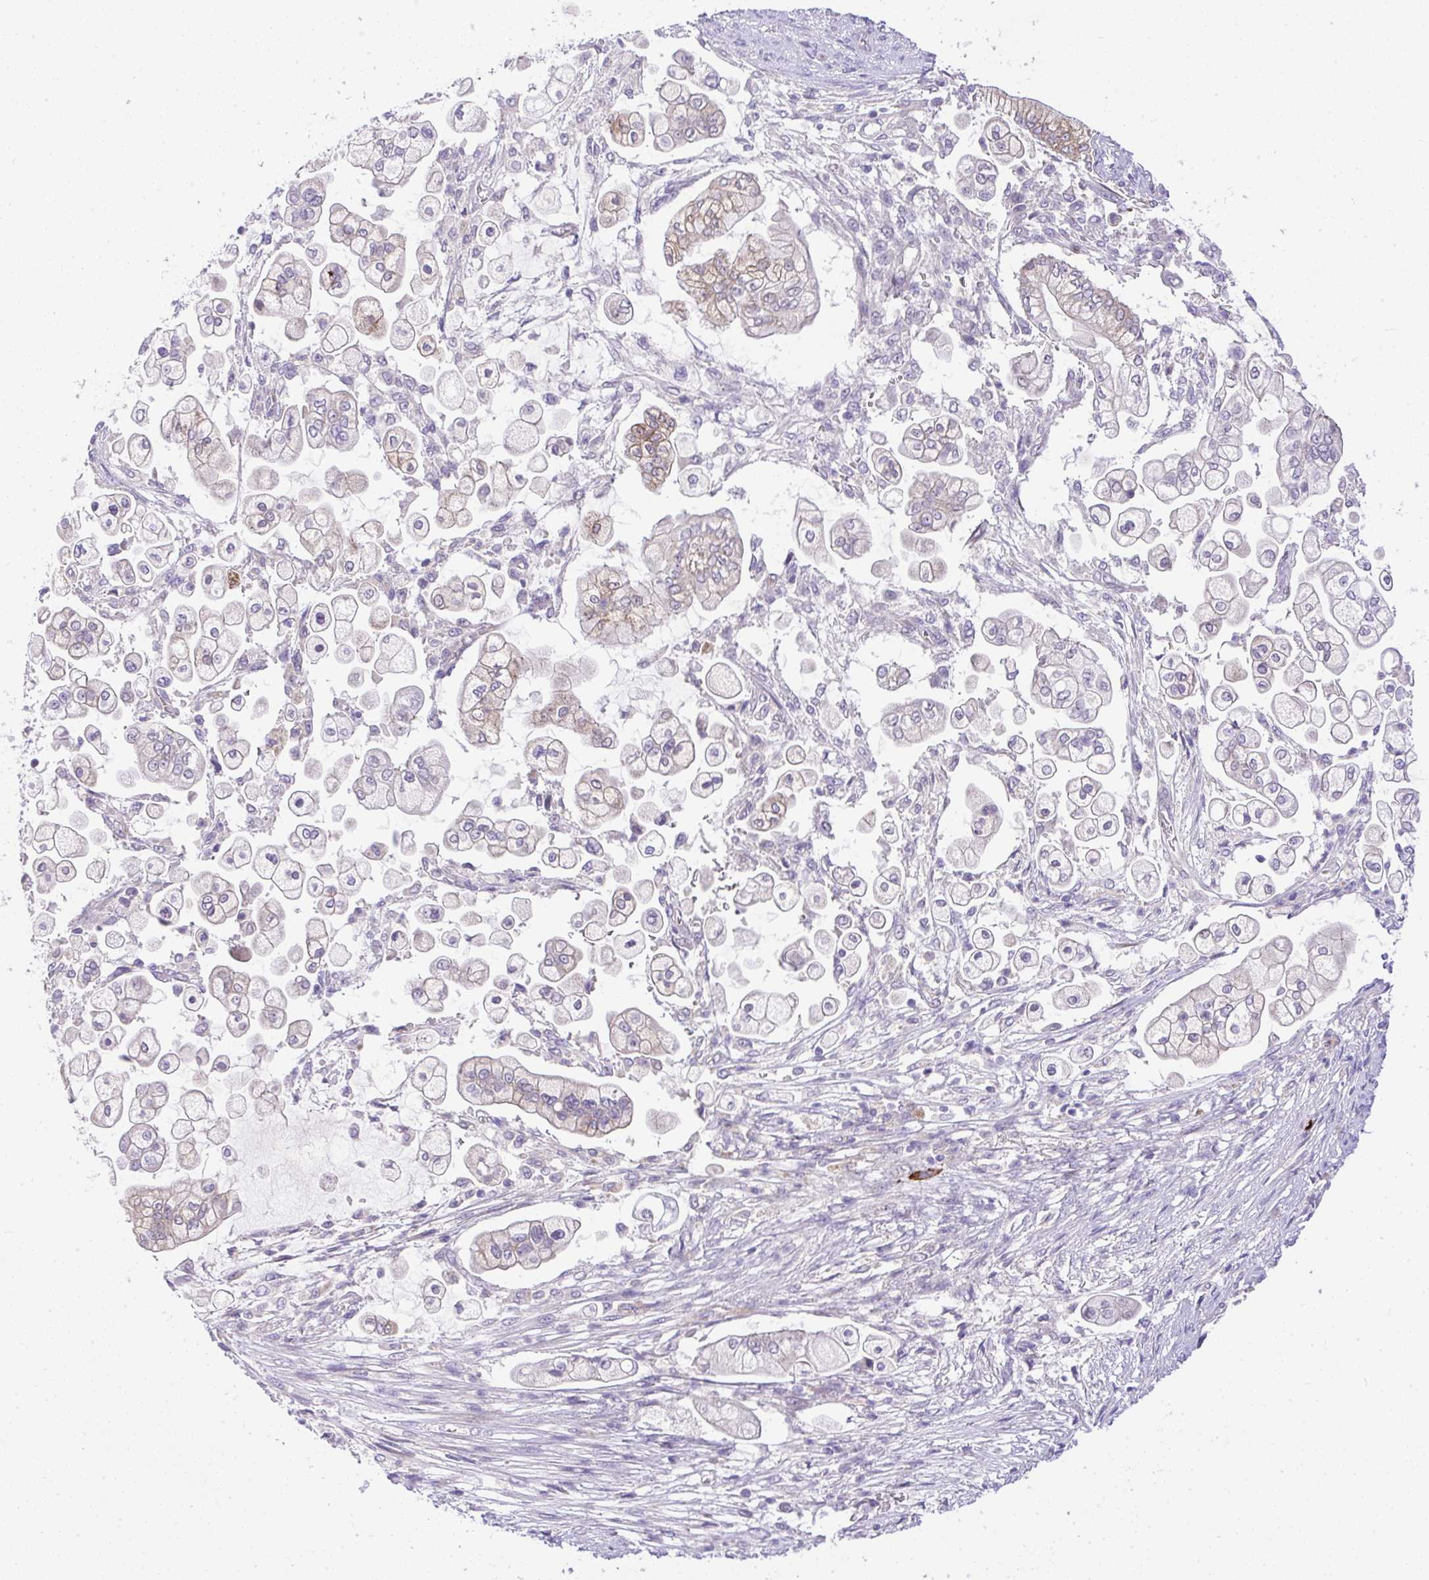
{"staining": {"intensity": "weak", "quantity": "<25%", "location": "cytoplasmic/membranous"}, "tissue": "pancreatic cancer", "cell_type": "Tumor cells", "image_type": "cancer", "snomed": [{"axis": "morphology", "description": "Adenocarcinoma, NOS"}, {"axis": "topography", "description": "Pancreas"}], "caption": "High magnification brightfield microscopy of pancreatic cancer (adenocarcinoma) stained with DAB (3,3'-diaminobenzidine) (brown) and counterstained with hematoxylin (blue): tumor cells show no significant expression.", "gene": "CHIA", "patient": {"sex": "female", "age": 69}}